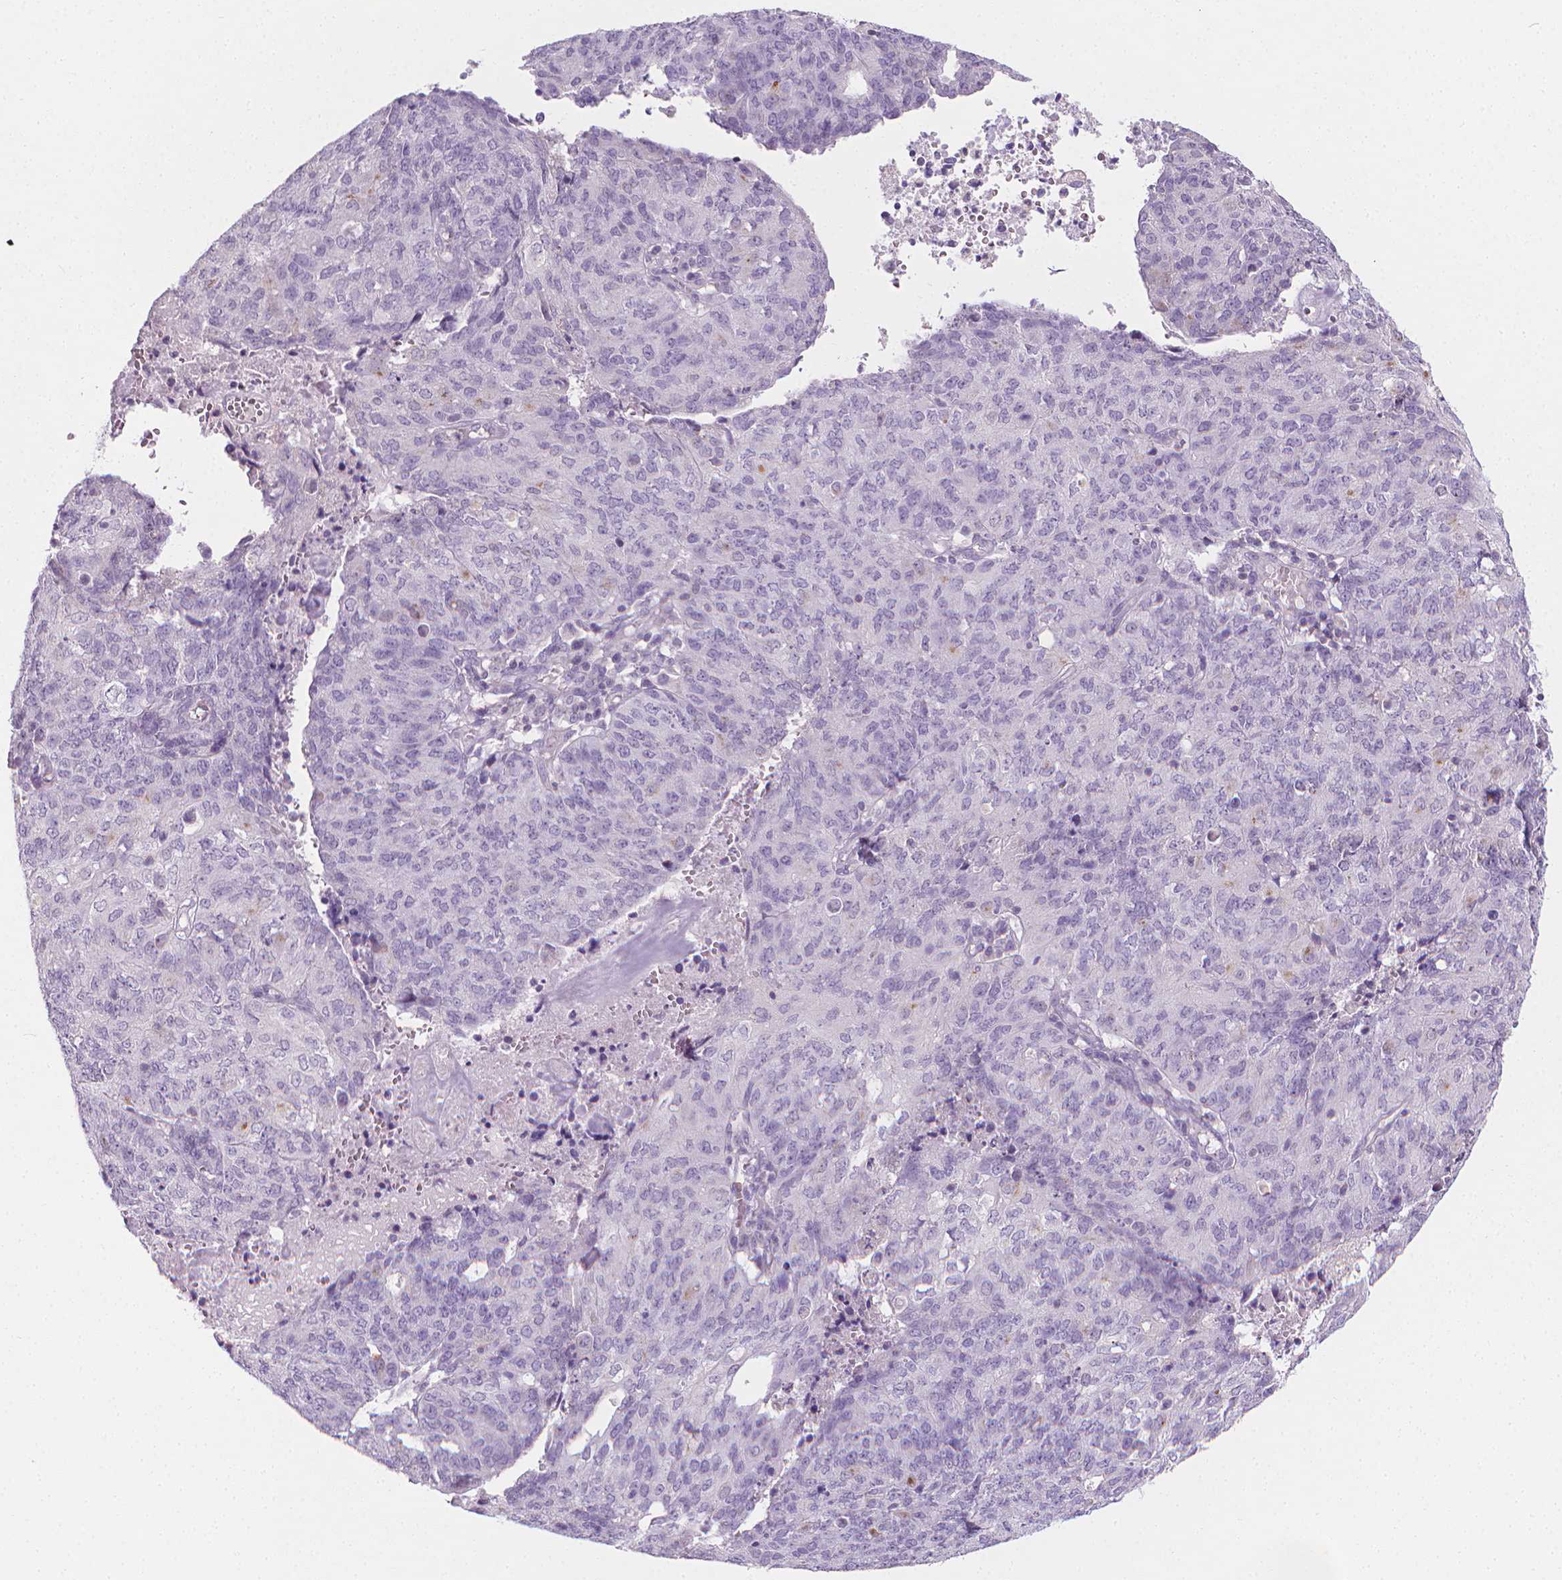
{"staining": {"intensity": "negative", "quantity": "none", "location": "none"}, "tissue": "endometrial cancer", "cell_type": "Tumor cells", "image_type": "cancer", "snomed": [{"axis": "morphology", "description": "Adenocarcinoma, NOS"}, {"axis": "topography", "description": "Endometrium"}], "caption": "The micrograph reveals no significant expression in tumor cells of endometrial adenocarcinoma.", "gene": "DCAF8L1", "patient": {"sex": "female", "age": 82}}